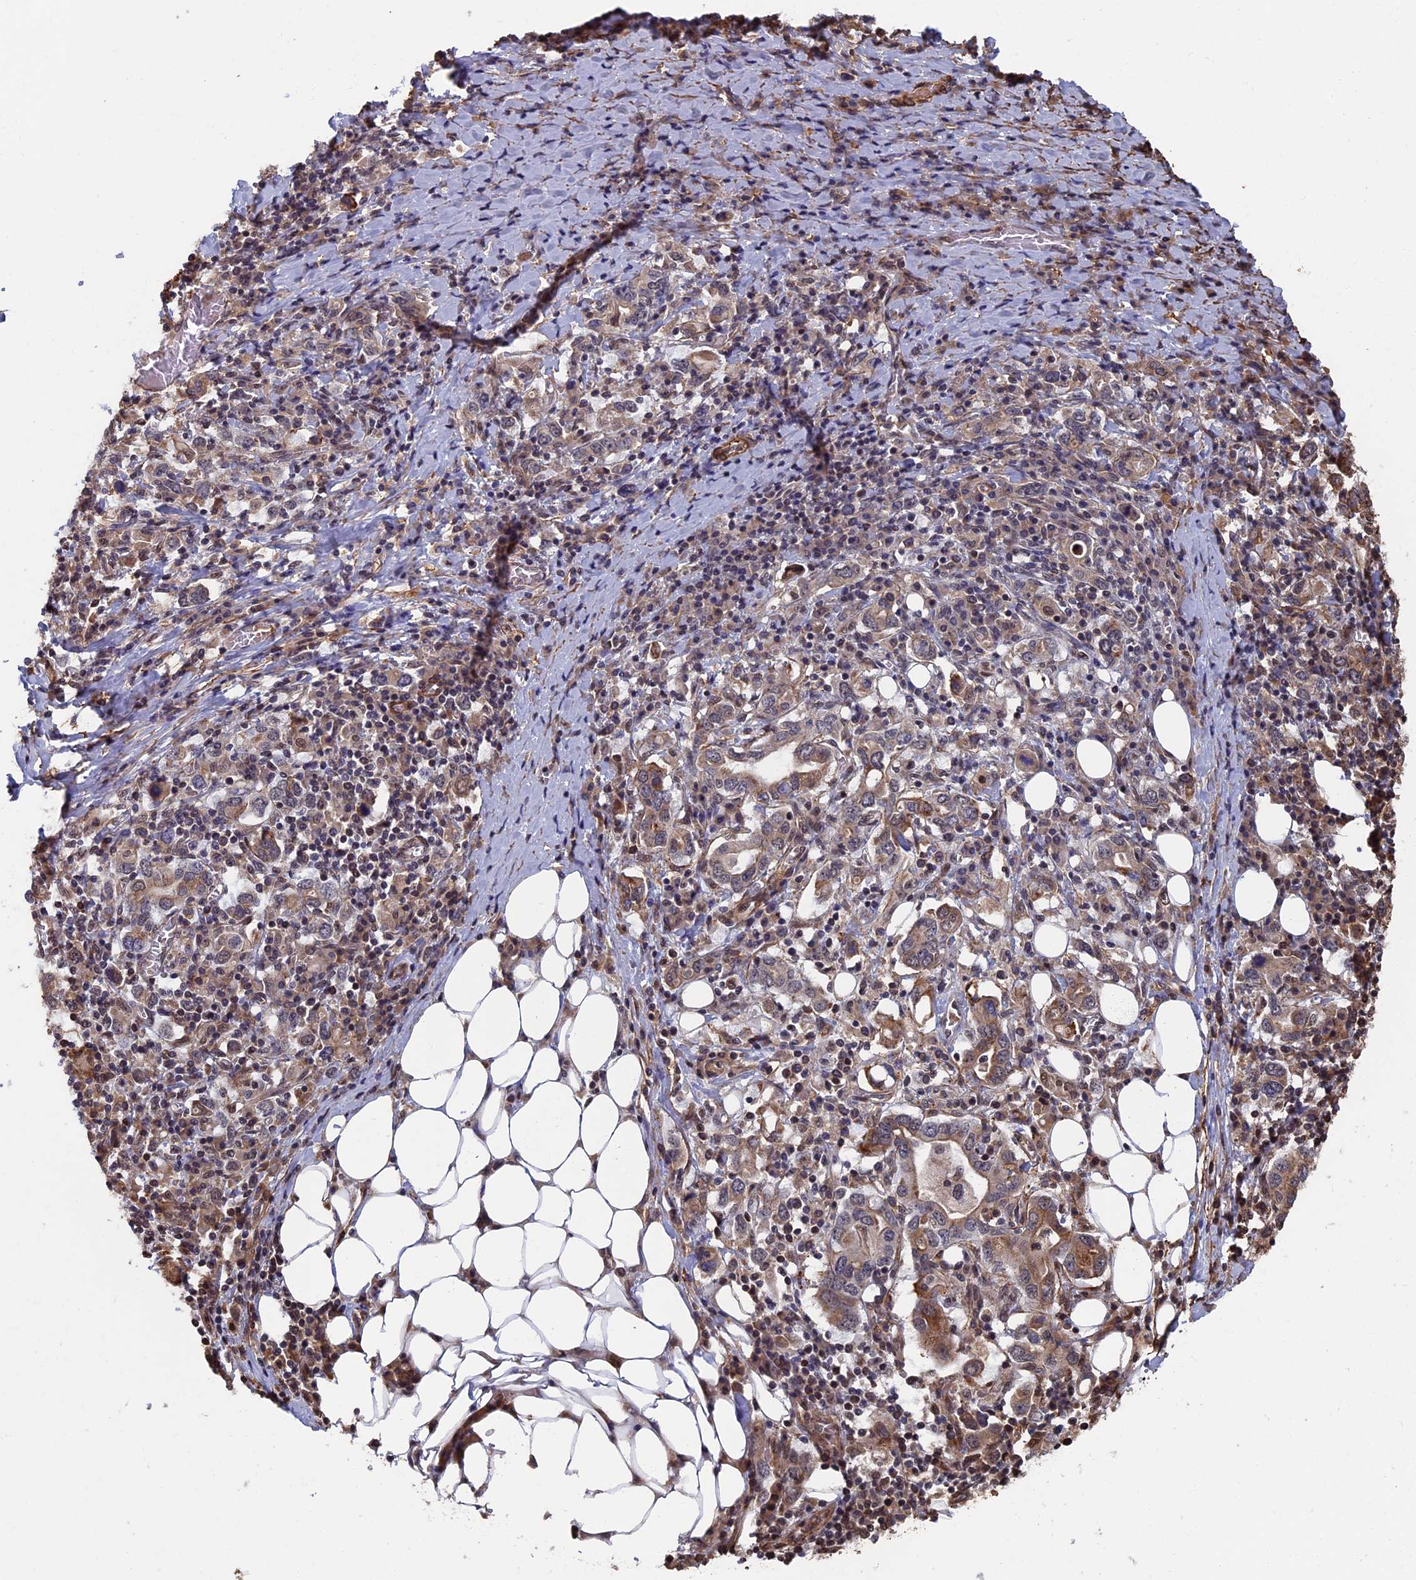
{"staining": {"intensity": "weak", "quantity": "25%-75%", "location": "cytoplasmic/membranous"}, "tissue": "stomach cancer", "cell_type": "Tumor cells", "image_type": "cancer", "snomed": [{"axis": "morphology", "description": "Adenocarcinoma, NOS"}, {"axis": "topography", "description": "Stomach, upper"}, {"axis": "topography", "description": "Stomach"}], "caption": "Weak cytoplasmic/membranous expression for a protein is appreciated in approximately 25%-75% of tumor cells of stomach adenocarcinoma using immunohistochemistry (IHC).", "gene": "CTDP1", "patient": {"sex": "male", "age": 62}}